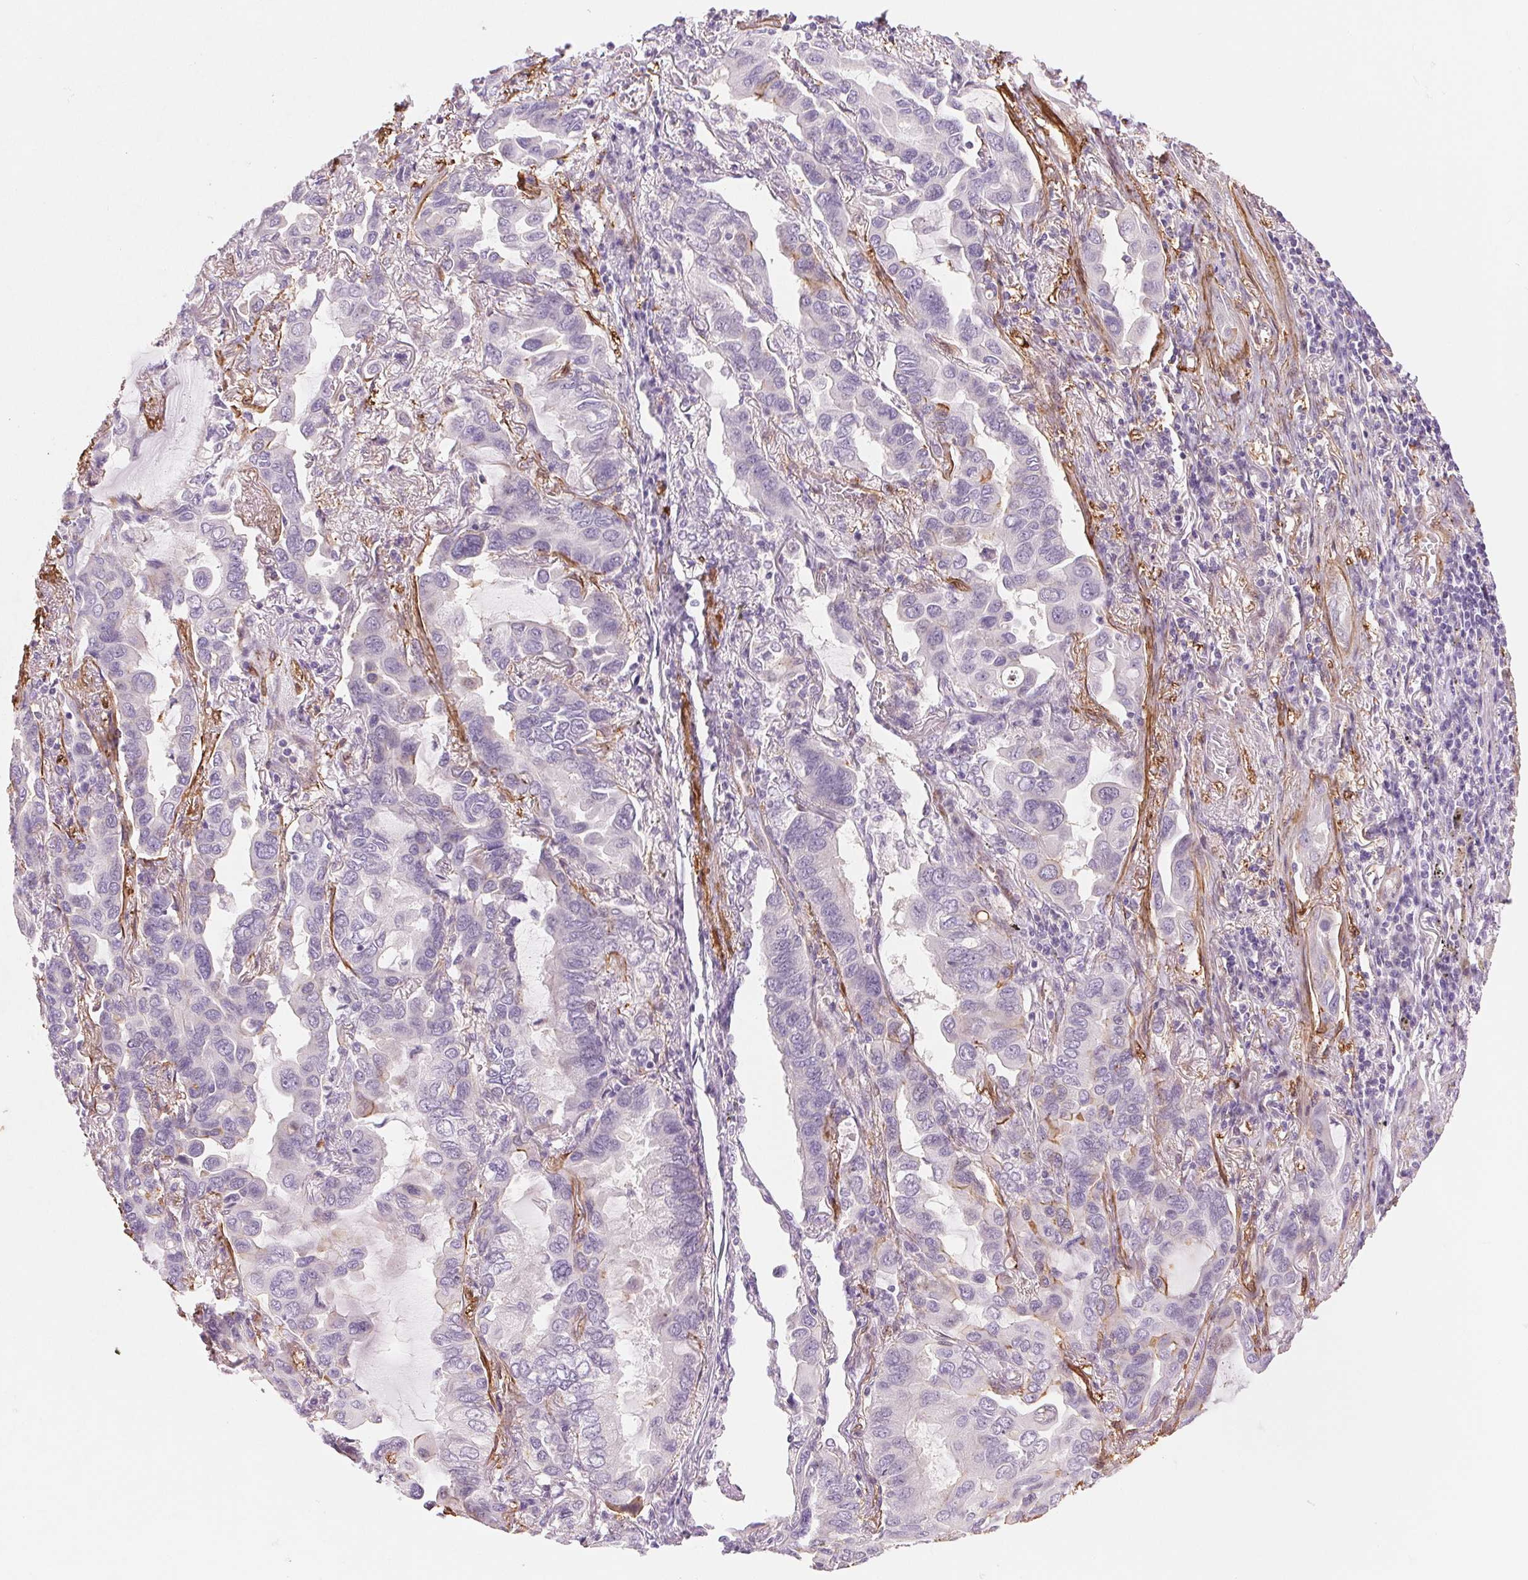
{"staining": {"intensity": "negative", "quantity": "none", "location": "none"}, "tissue": "lung cancer", "cell_type": "Tumor cells", "image_type": "cancer", "snomed": [{"axis": "morphology", "description": "Adenocarcinoma, NOS"}, {"axis": "topography", "description": "Lung"}], "caption": "Image shows no protein expression in tumor cells of lung cancer tissue. (DAB (3,3'-diaminobenzidine) immunohistochemistry (IHC) visualized using brightfield microscopy, high magnification).", "gene": "GPX8", "patient": {"sex": "male", "age": 64}}